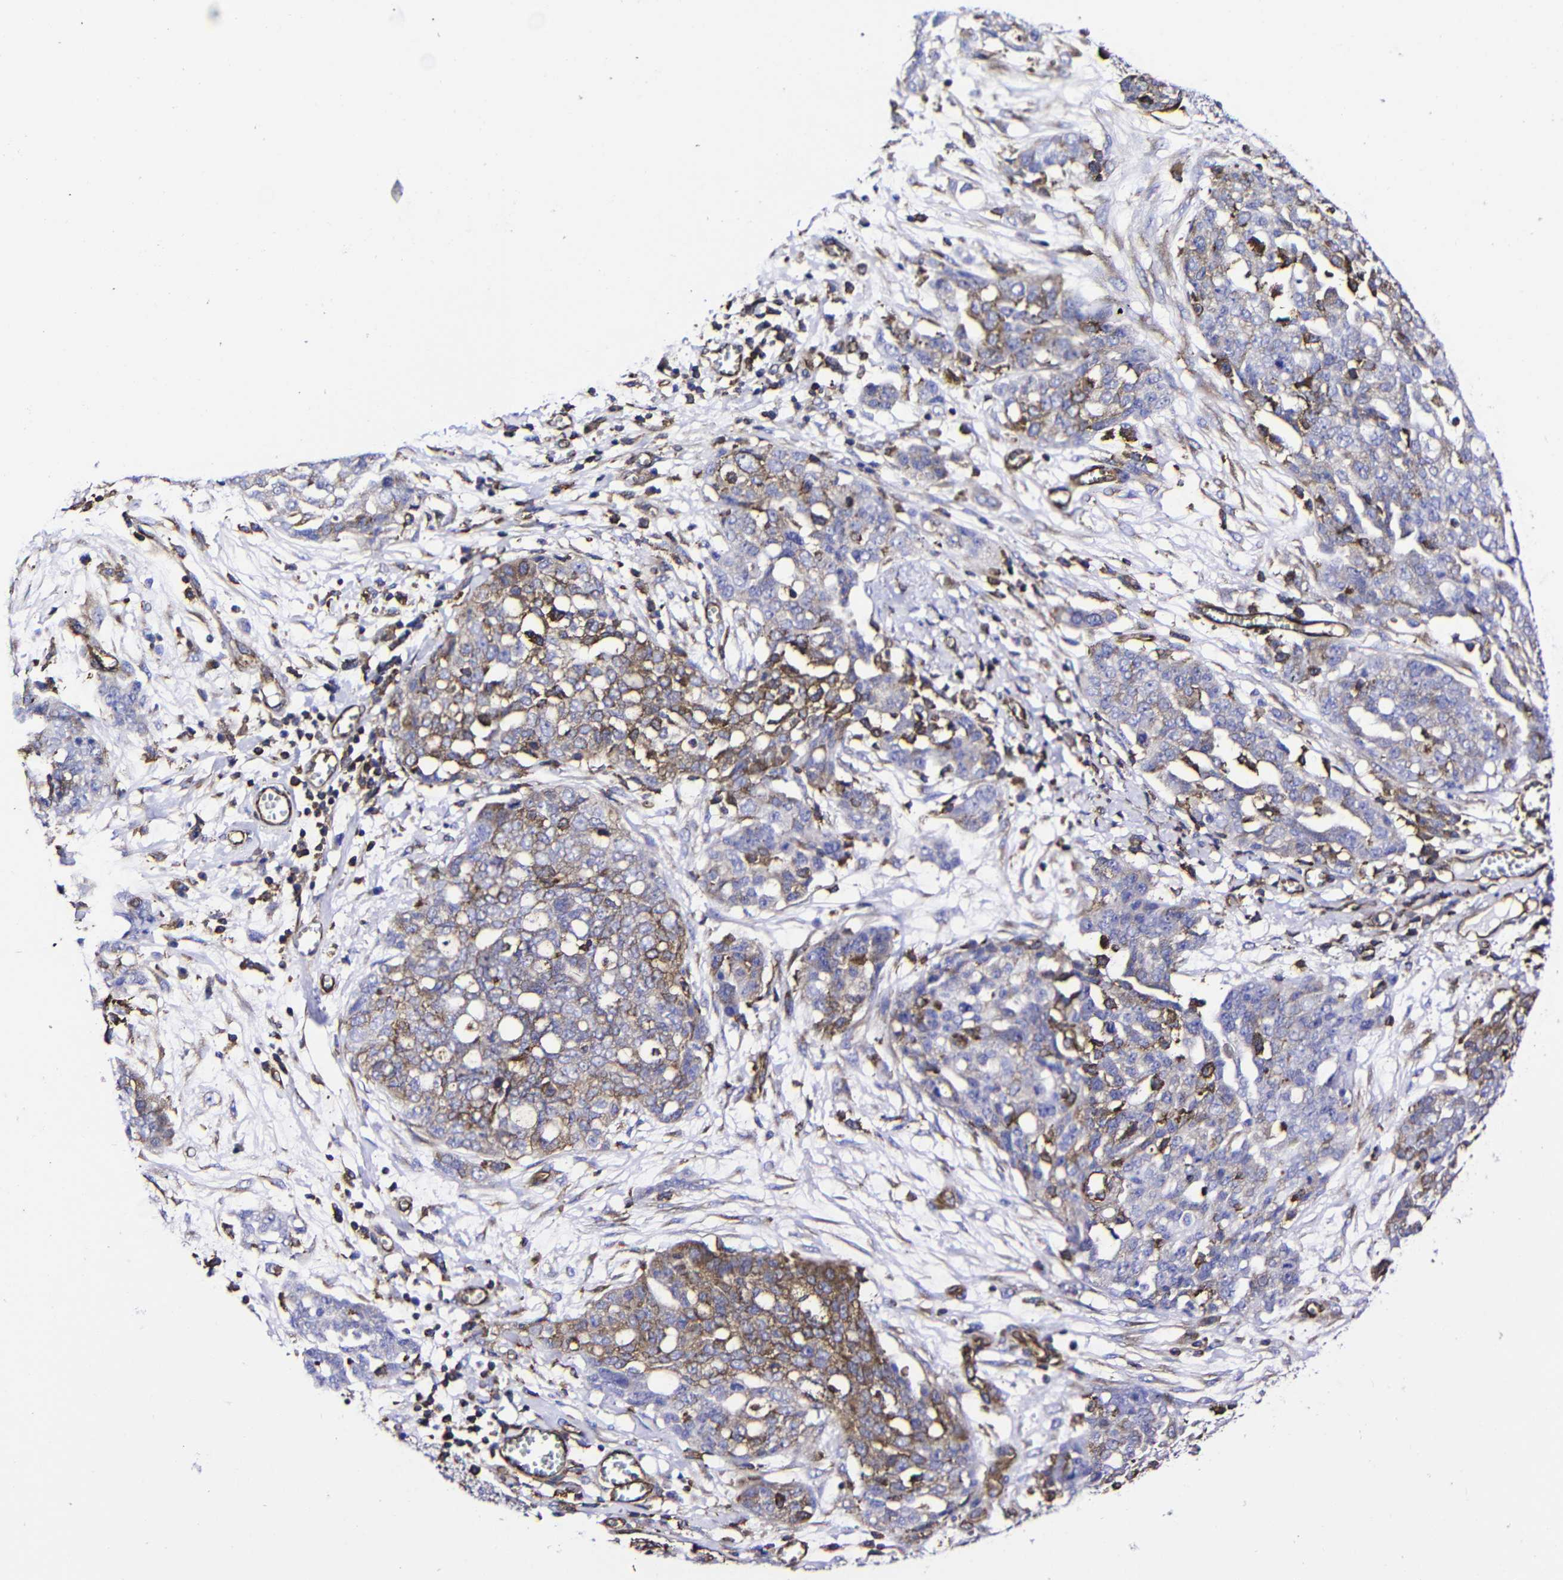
{"staining": {"intensity": "moderate", "quantity": "<25%", "location": "cytoplasmic/membranous"}, "tissue": "ovarian cancer", "cell_type": "Tumor cells", "image_type": "cancer", "snomed": [{"axis": "morphology", "description": "Cystadenocarcinoma, serous, NOS"}, {"axis": "topography", "description": "Soft tissue"}, {"axis": "topography", "description": "Ovary"}], "caption": "This is an image of immunohistochemistry staining of serous cystadenocarcinoma (ovarian), which shows moderate positivity in the cytoplasmic/membranous of tumor cells.", "gene": "MSN", "patient": {"sex": "female", "age": 57}}